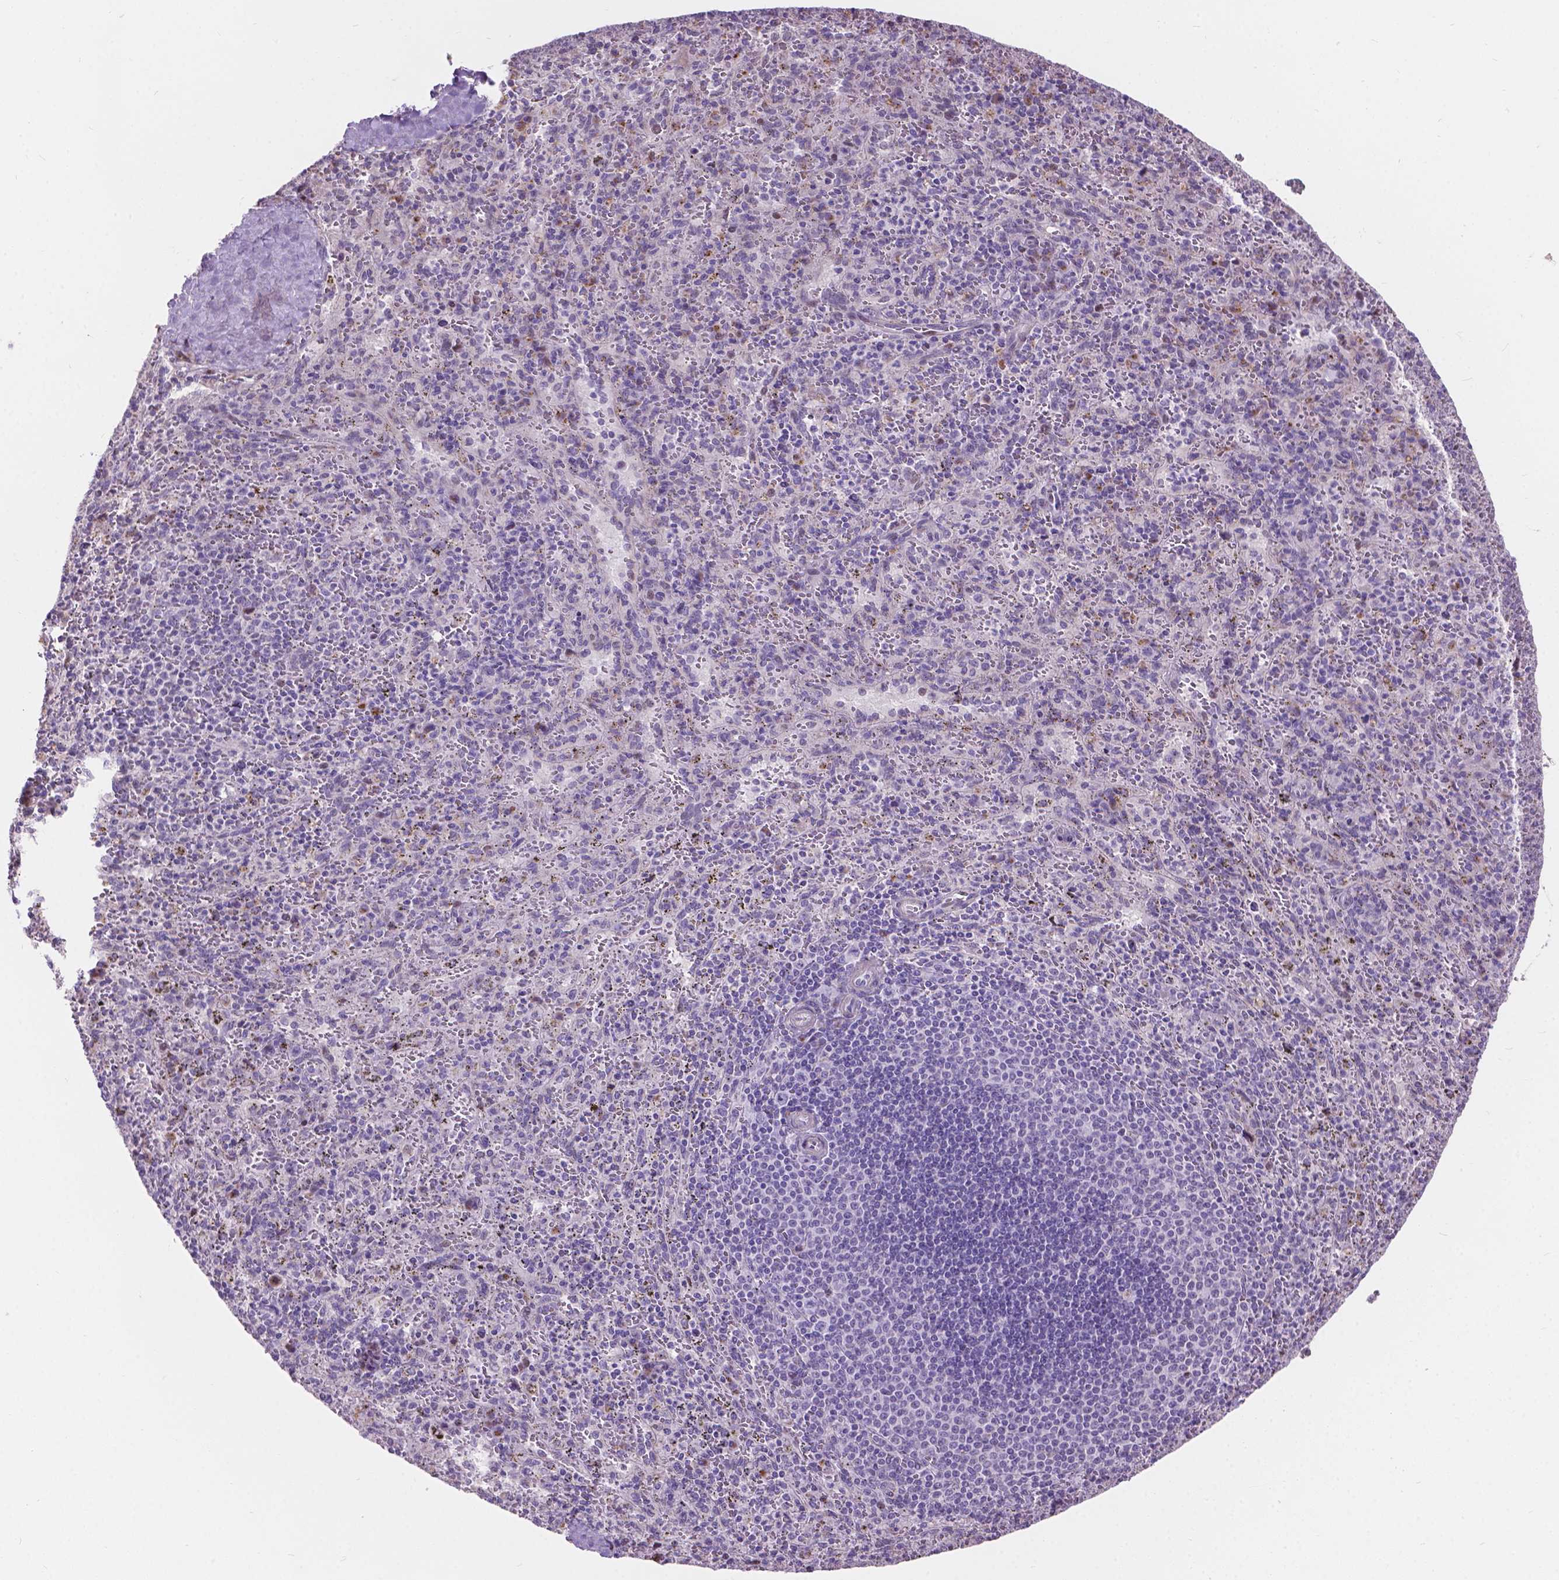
{"staining": {"intensity": "negative", "quantity": "none", "location": "none"}, "tissue": "spleen", "cell_type": "Cells in red pulp", "image_type": "normal", "snomed": [{"axis": "morphology", "description": "Normal tissue, NOS"}, {"axis": "topography", "description": "Spleen"}], "caption": "High magnification brightfield microscopy of normal spleen stained with DAB (3,3'-diaminobenzidine) (brown) and counterstained with hematoxylin (blue): cells in red pulp show no significant positivity. (Stains: DAB (3,3'-diaminobenzidine) immunohistochemistry with hematoxylin counter stain, Microscopy: brightfield microscopy at high magnification).", "gene": "MYH14", "patient": {"sex": "male", "age": 57}}